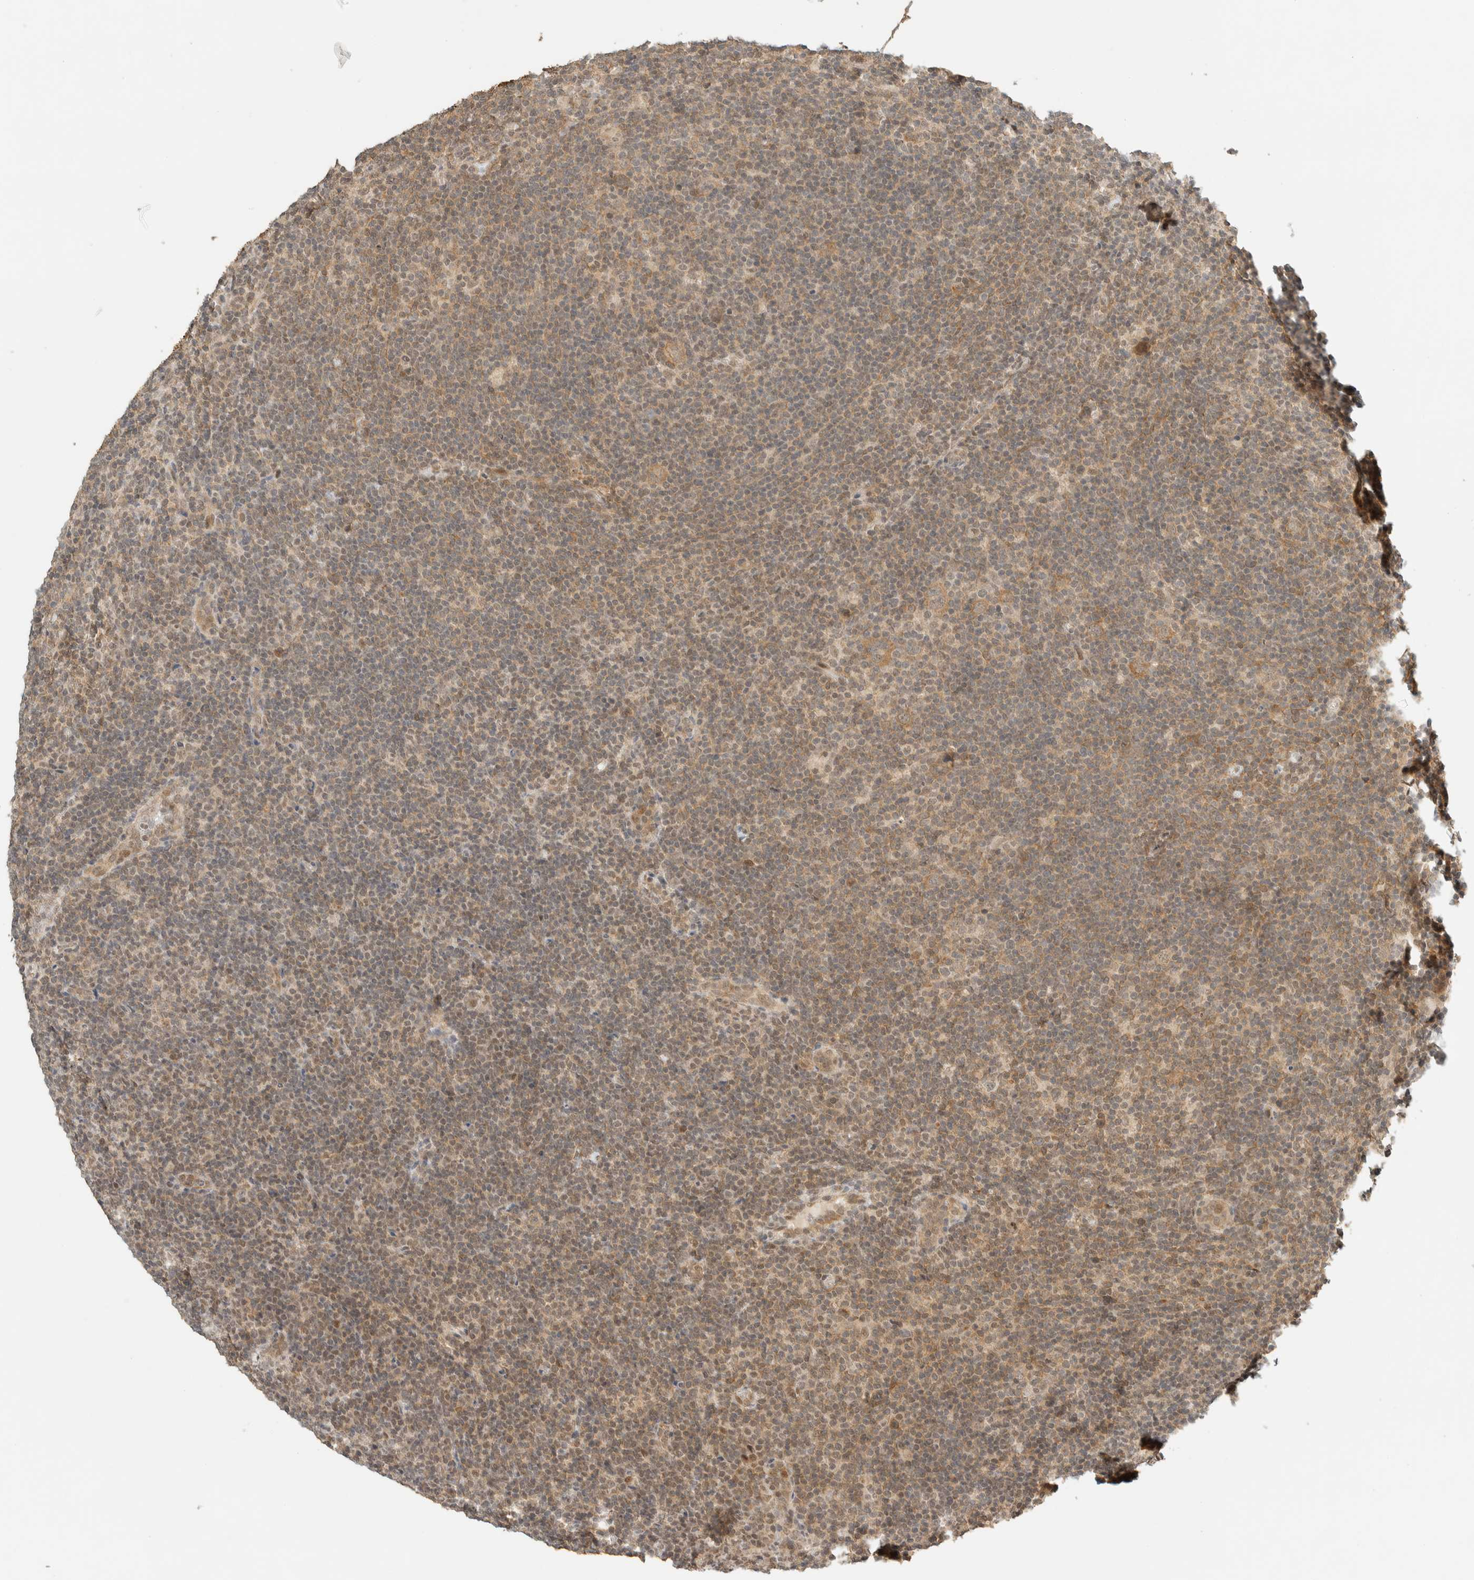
{"staining": {"intensity": "moderate", "quantity": ">75%", "location": "cytoplasmic/membranous"}, "tissue": "lymphoma", "cell_type": "Tumor cells", "image_type": "cancer", "snomed": [{"axis": "morphology", "description": "Hodgkin's disease, NOS"}, {"axis": "topography", "description": "Lymph node"}], "caption": "Approximately >75% of tumor cells in Hodgkin's disease show moderate cytoplasmic/membranous protein positivity as visualized by brown immunohistochemical staining.", "gene": "KIFAP3", "patient": {"sex": "female", "age": 57}}